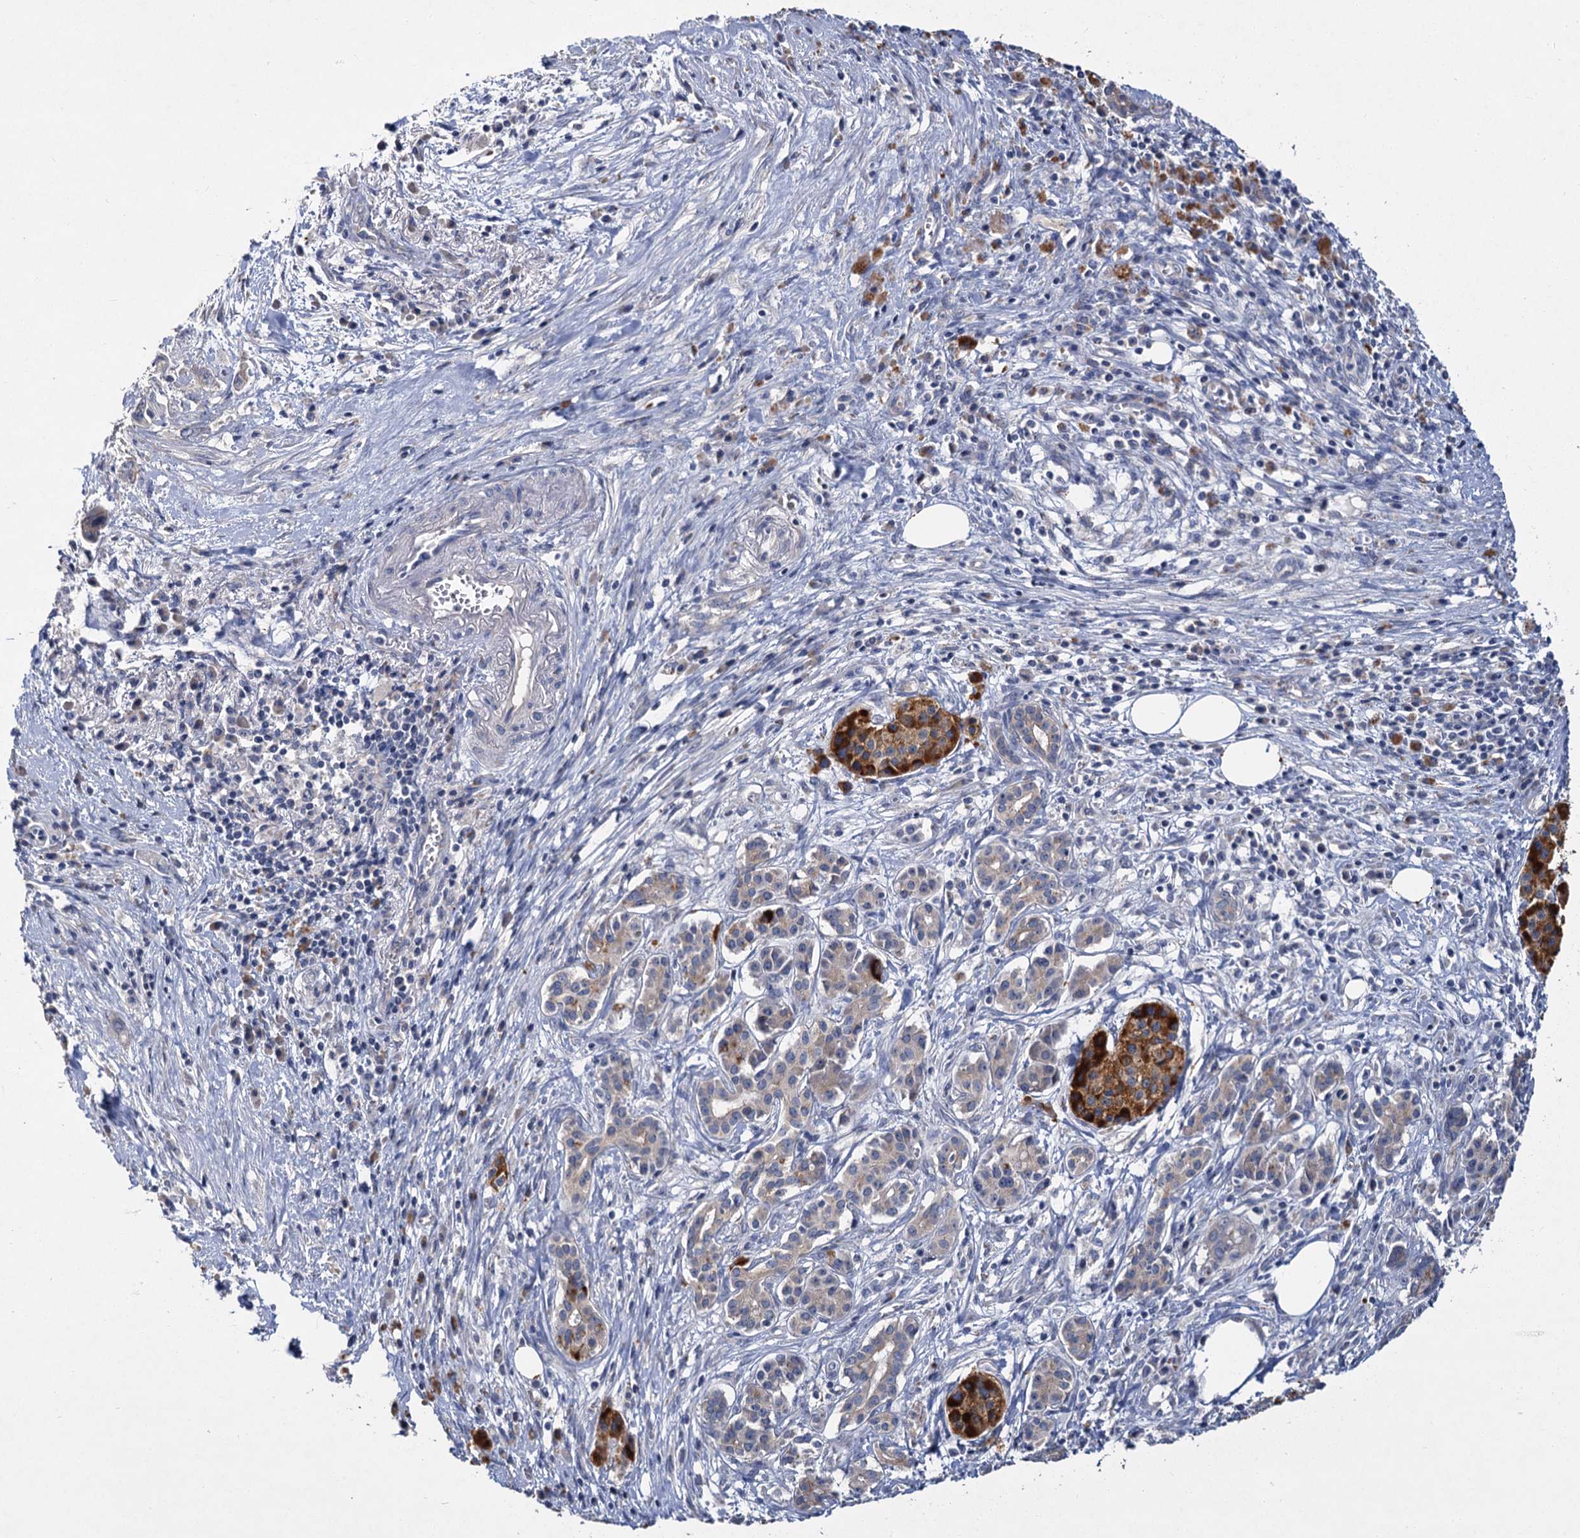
{"staining": {"intensity": "weak", "quantity": "<25%", "location": "cytoplasmic/membranous"}, "tissue": "pancreatic cancer", "cell_type": "Tumor cells", "image_type": "cancer", "snomed": [{"axis": "morphology", "description": "Adenocarcinoma, NOS"}, {"axis": "topography", "description": "Pancreas"}], "caption": "A photomicrograph of human pancreatic adenocarcinoma is negative for staining in tumor cells.", "gene": "ATP9A", "patient": {"sex": "female", "age": 73}}